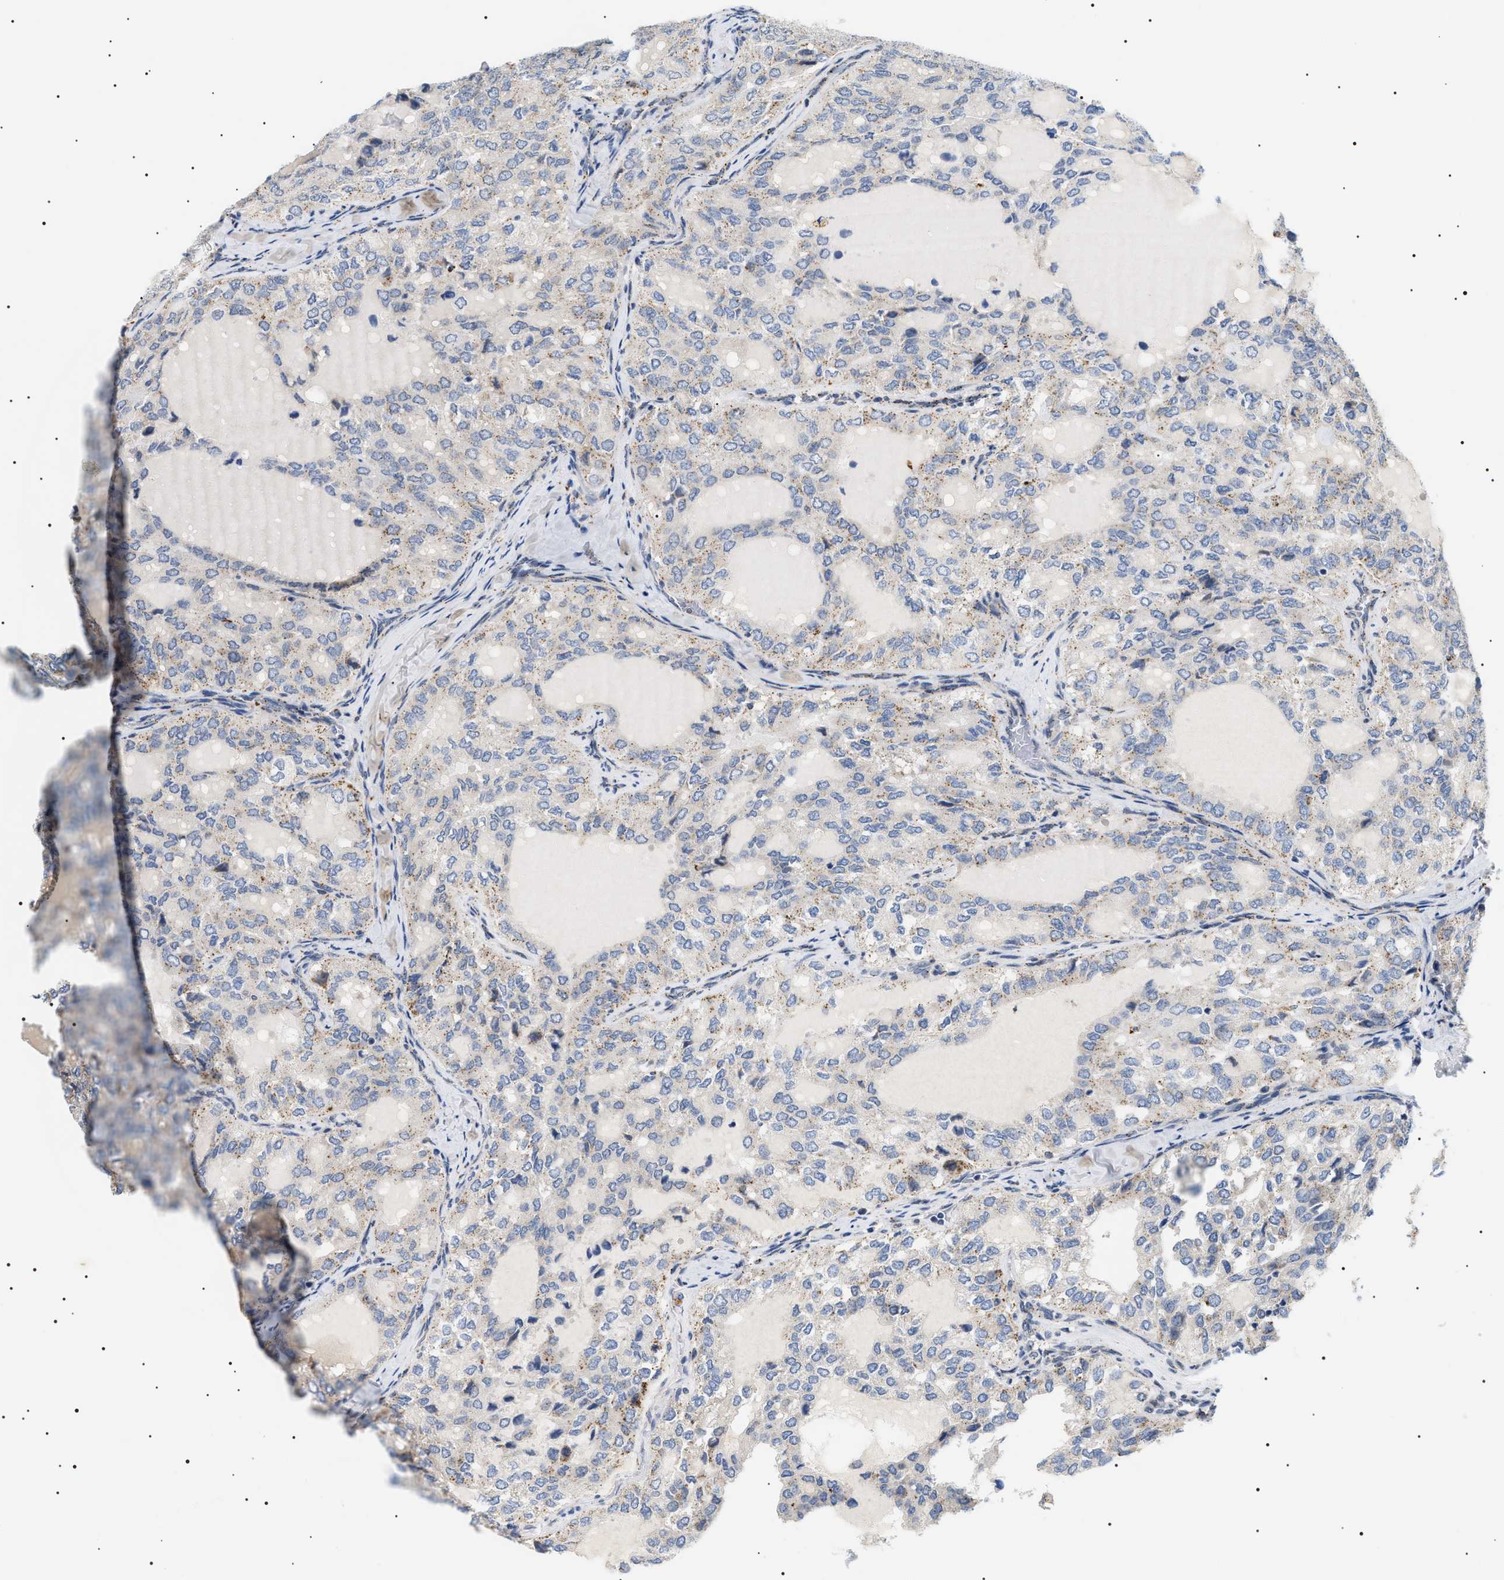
{"staining": {"intensity": "weak", "quantity": "25%-75%", "location": "cytoplasmic/membranous"}, "tissue": "thyroid cancer", "cell_type": "Tumor cells", "image_type": "cancer", "snomed": [{"axis": "morphology", "description": "Follicular adenoma carcinoma, NOS"}, {"axis": "topography", "description": "Thyroid gland"}], "caption": "Immunohistochemical staining of thyroid cancer (follicular adenoma carcinoma) shows low levels of weak cytoplasmic/membranous positivity in about 25%-75% of tumor cells.", "gene": "HSD17B11", "patient": {"sex": "male", "age": 75}}